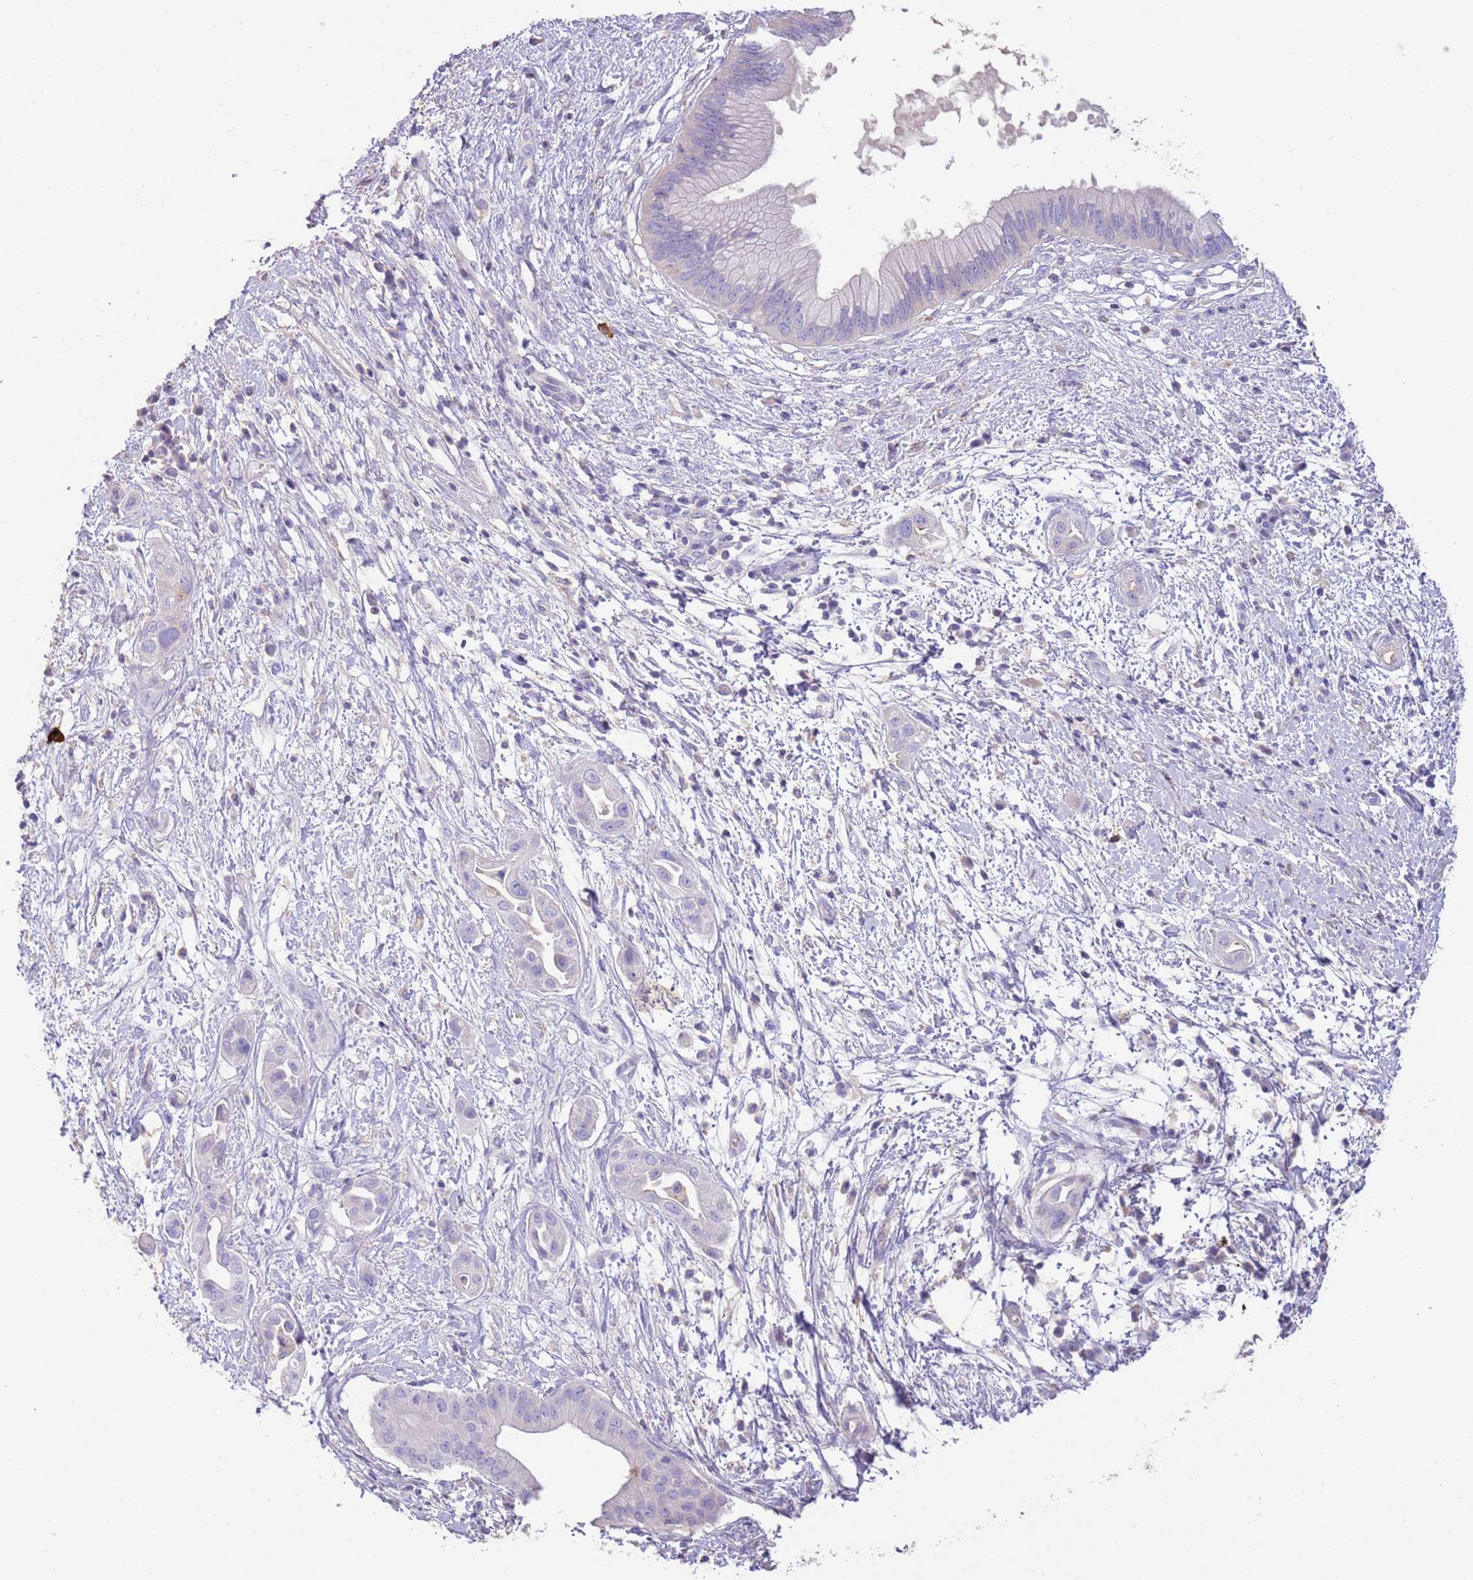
{"staining": {"intensity": "negative", "quantity": "none", "location": "none"}, "tissue": "pancreatic cancer", "cell_type": "Tumor cells", "image_type": "cancer", "snomed": [{"axis": "morphology", "description": "Adenocarcinoma, NOS"}, {"axis": "topography", "description": "Pancreas"}], "caption": "IHC histopathology image of pancreatic cancer (adenocarcinoma) stained for a protein (brown), which shows no expression in tumor cells.", "gene": "SFTPA1", "patient": {"sex": "male", "age": 68}}